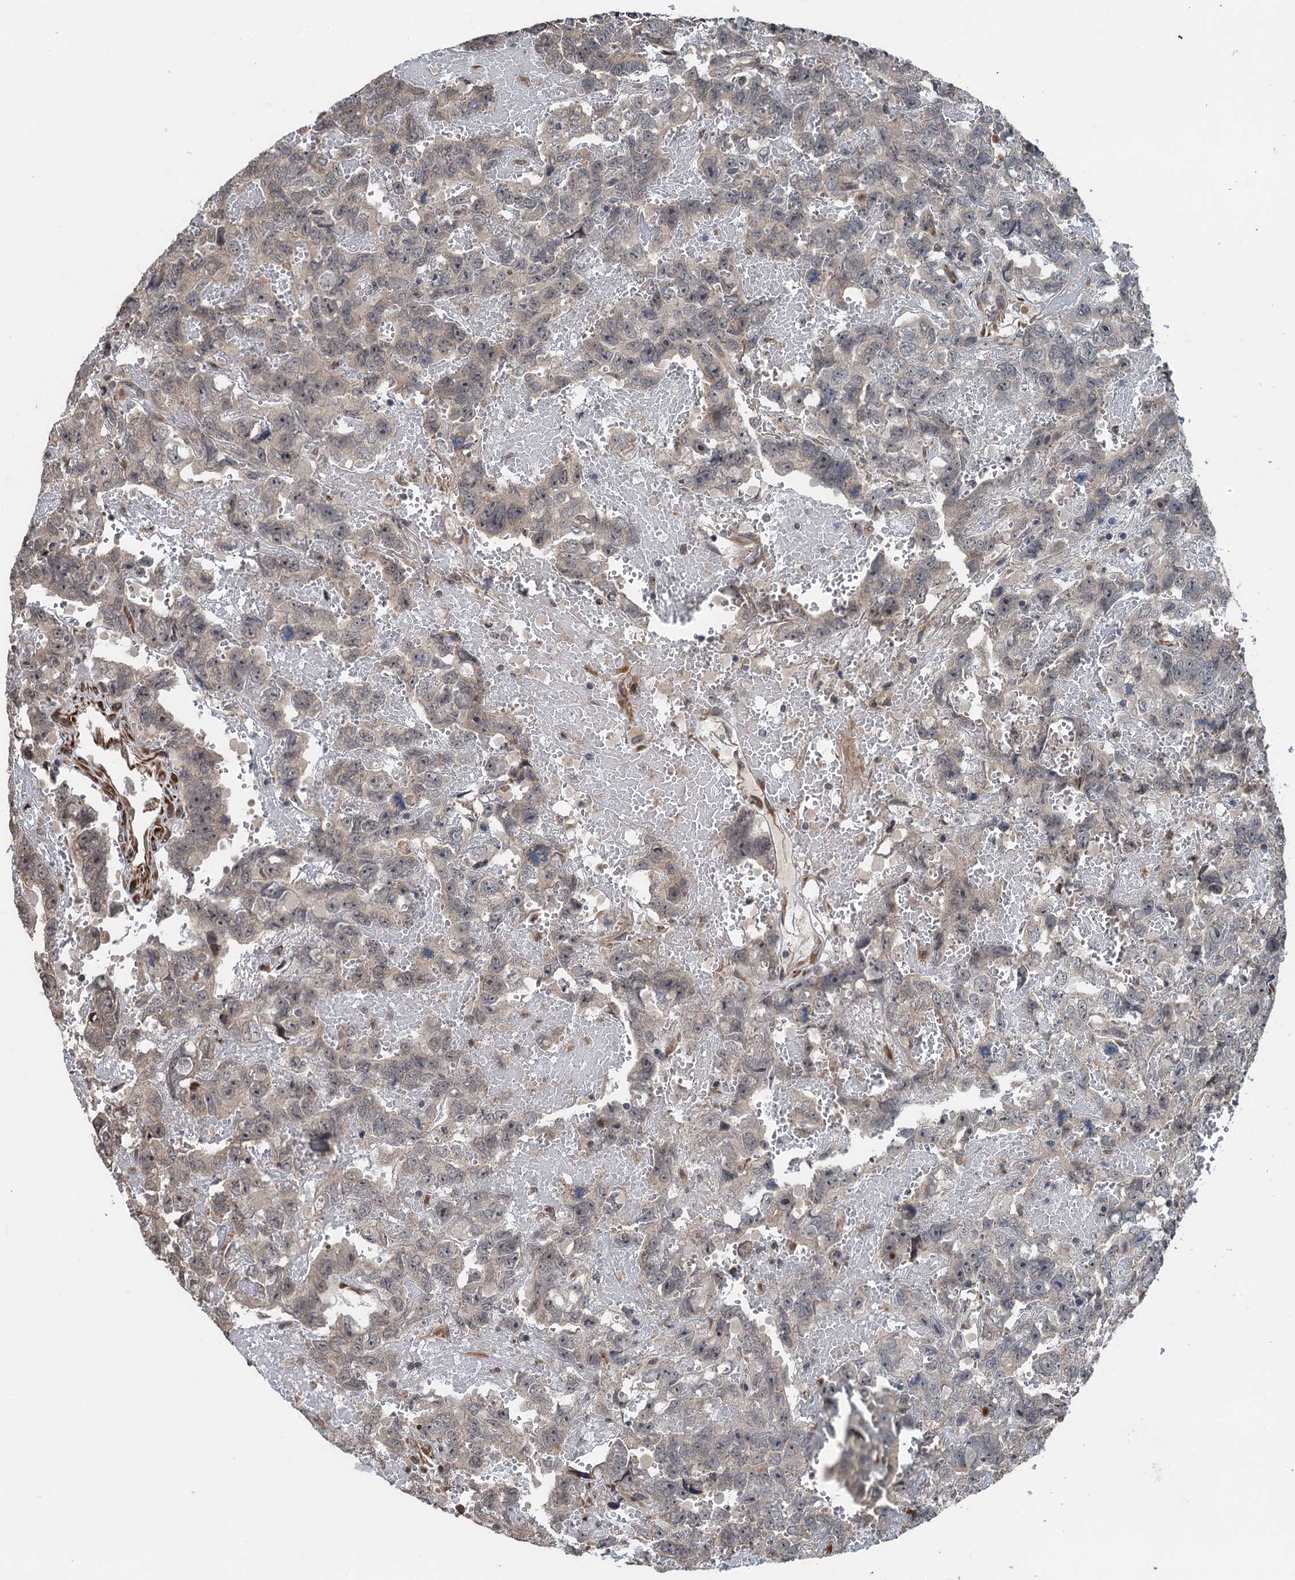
{"staining": {"intensity": "negative", "quantity": "none", "location": "none"}, "tissue": "testis cancer", "cell_type": "Tumor cells", "image_type": "cancer", "snomed": [{"axis": "morphology", "description": "Carcinoma, Embryonal, NOS"}, {"axis": "topography", "description": "Testis"}], "caption": "IHC of testis cancer exhibits no positivity in tumor cells.", "gene": "WHAMM", "patient": {"sex": "male", "age": 45}}